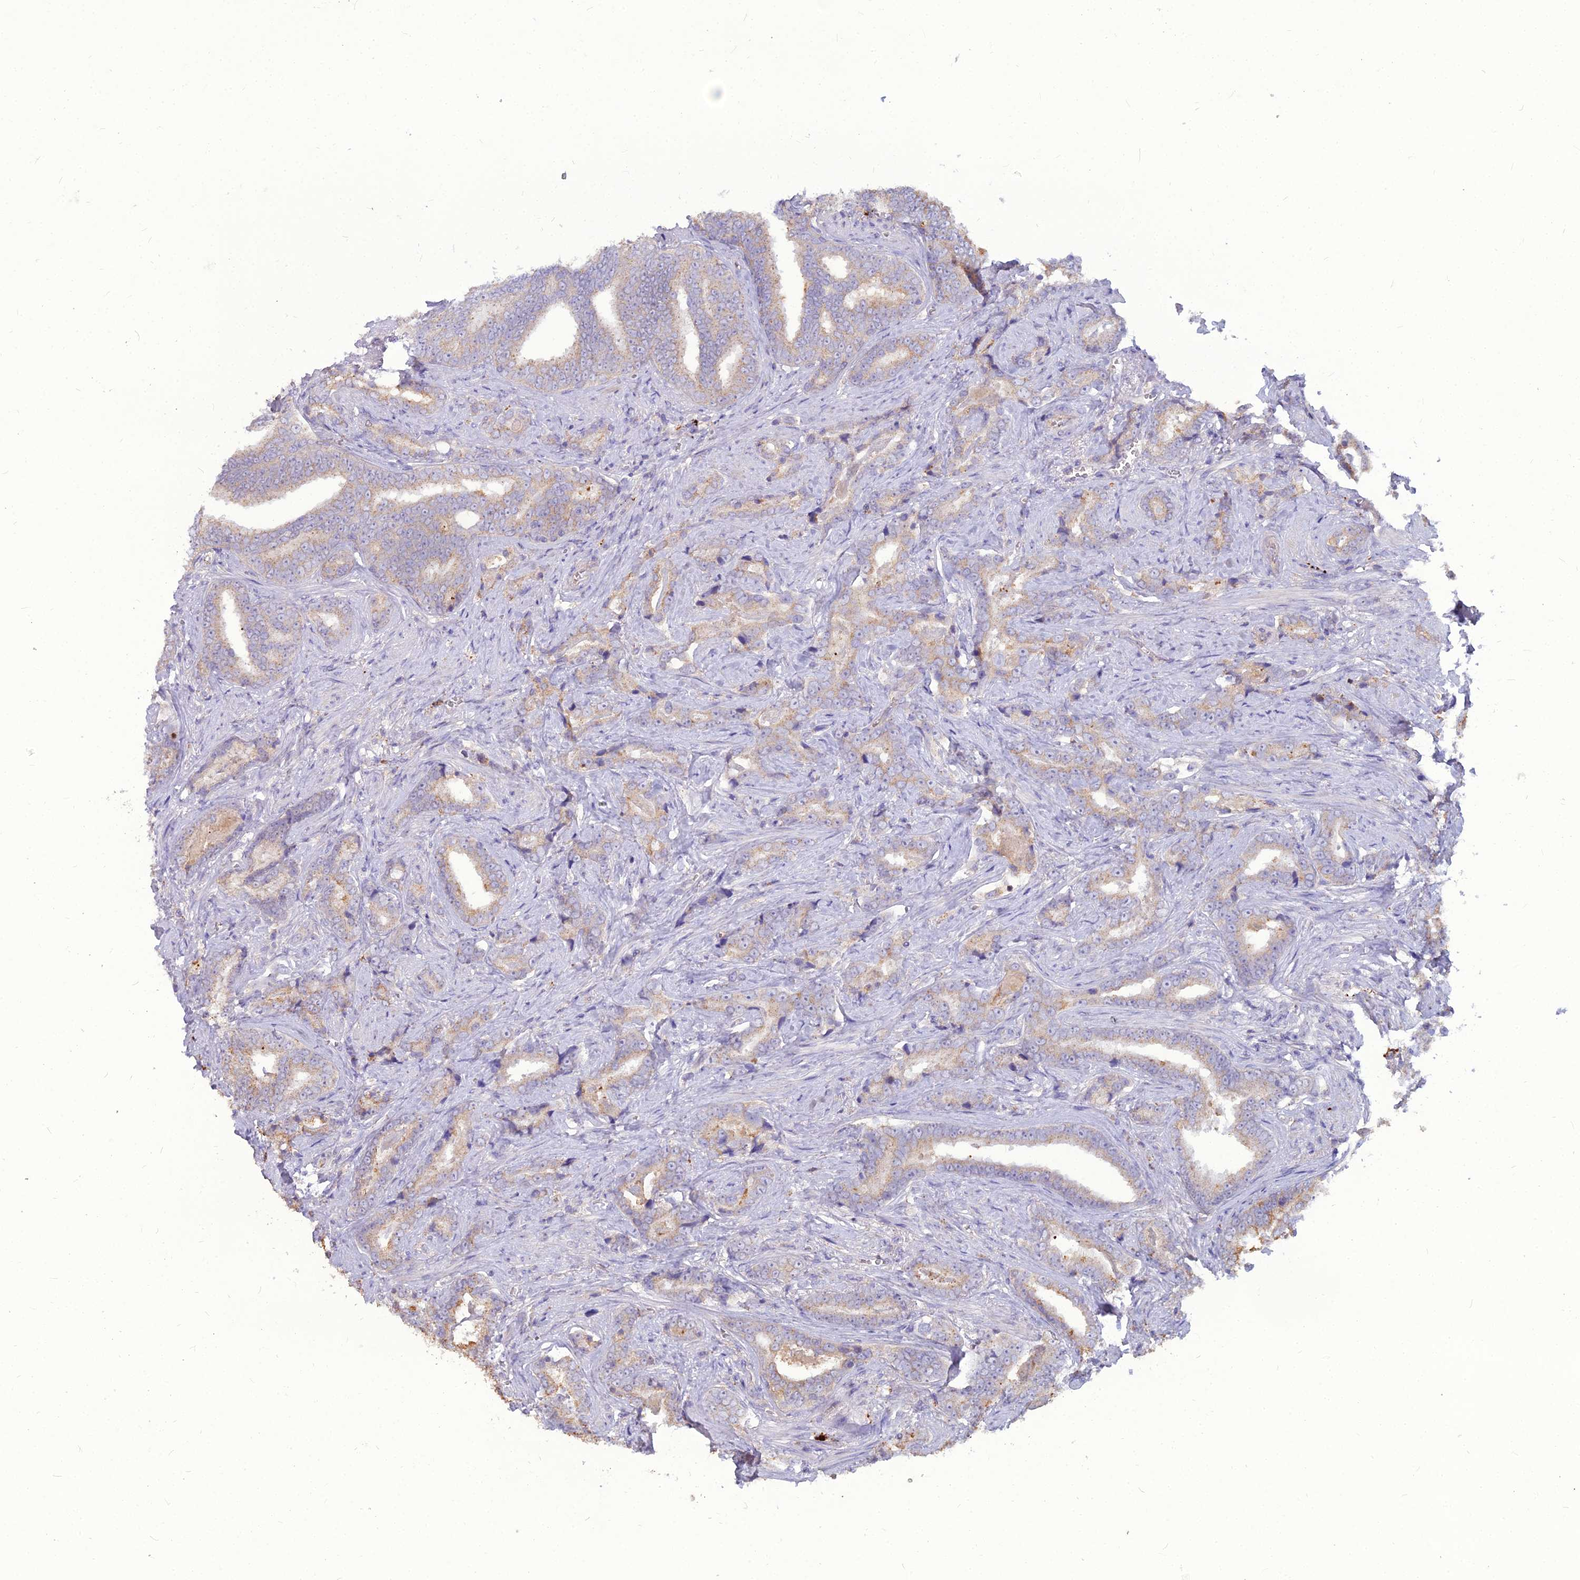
{"staining": {"intensity": "weak", "quantity": ">75%", "location": "cytoplasmic/membranous"}, "tissue": "prostate cancer", "cell_type": "Tumor cells", "image_type": "cancer", "snomed": [{"axis": "morphology", "description": "Adenocarcinoma, High grade"}, {"axis": "topography", "description": "Prostate"}], "caption": "A histopathology image of adenocarcinoma (high-grade) (prostate) stained for a protein shows weak cytoplasmic/membranous brown staining in tumor cells. Using DAB (brown) and hematoxylin (blue) stains, captured at high magnification using brightfield microscopy.", "gene": "PCED1B", "patient": {"sex": "male", "age": 67}}